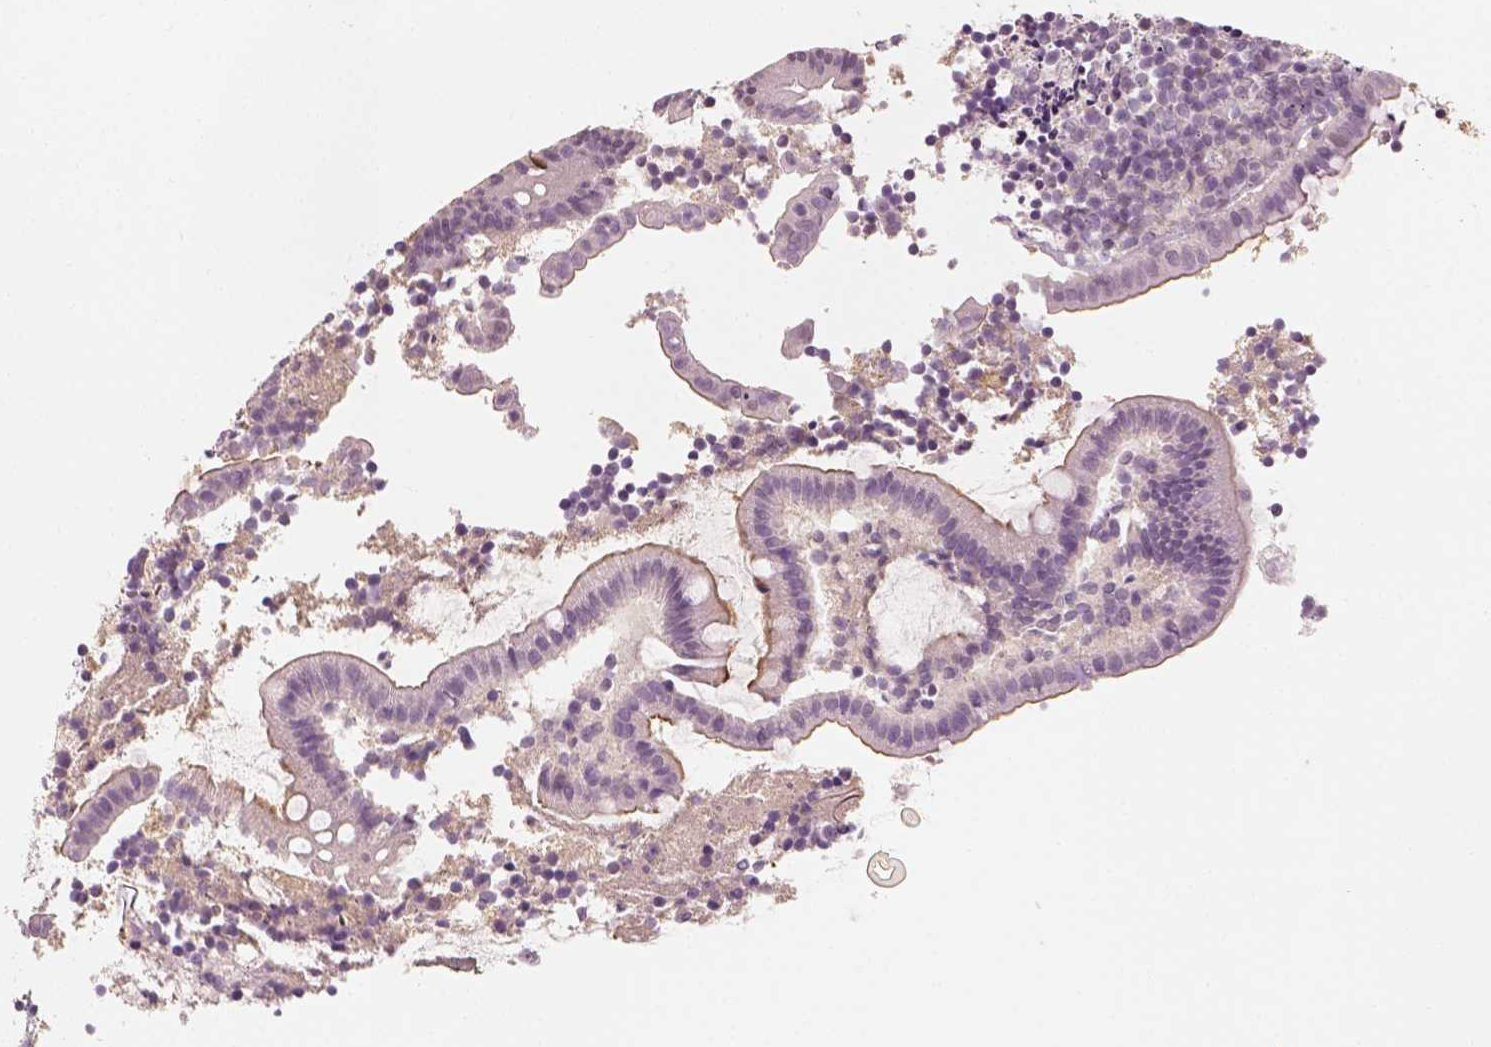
{"staining": {"intensity": "negative", "quantity": "none", "location": "none"}, "tissue": "appendix", "cell_type": "Glandular cells", "image_type": "normal", "snomed": [{"axis": "morphology", "description": "Normal tissue, NOS"}, {"axis": "topography", "description": "Appendix"}], "caption": "Appendix was stained to show a protein in brown. There is no significant positivity in glandular cells. The staining is performed using DAB (3,3'-diaminobenzidine) brown chromogen with nuclei counter-stained in using hematoxylin.", "gene": "TP53", "patient": {"sex": "female", "age": 32}}